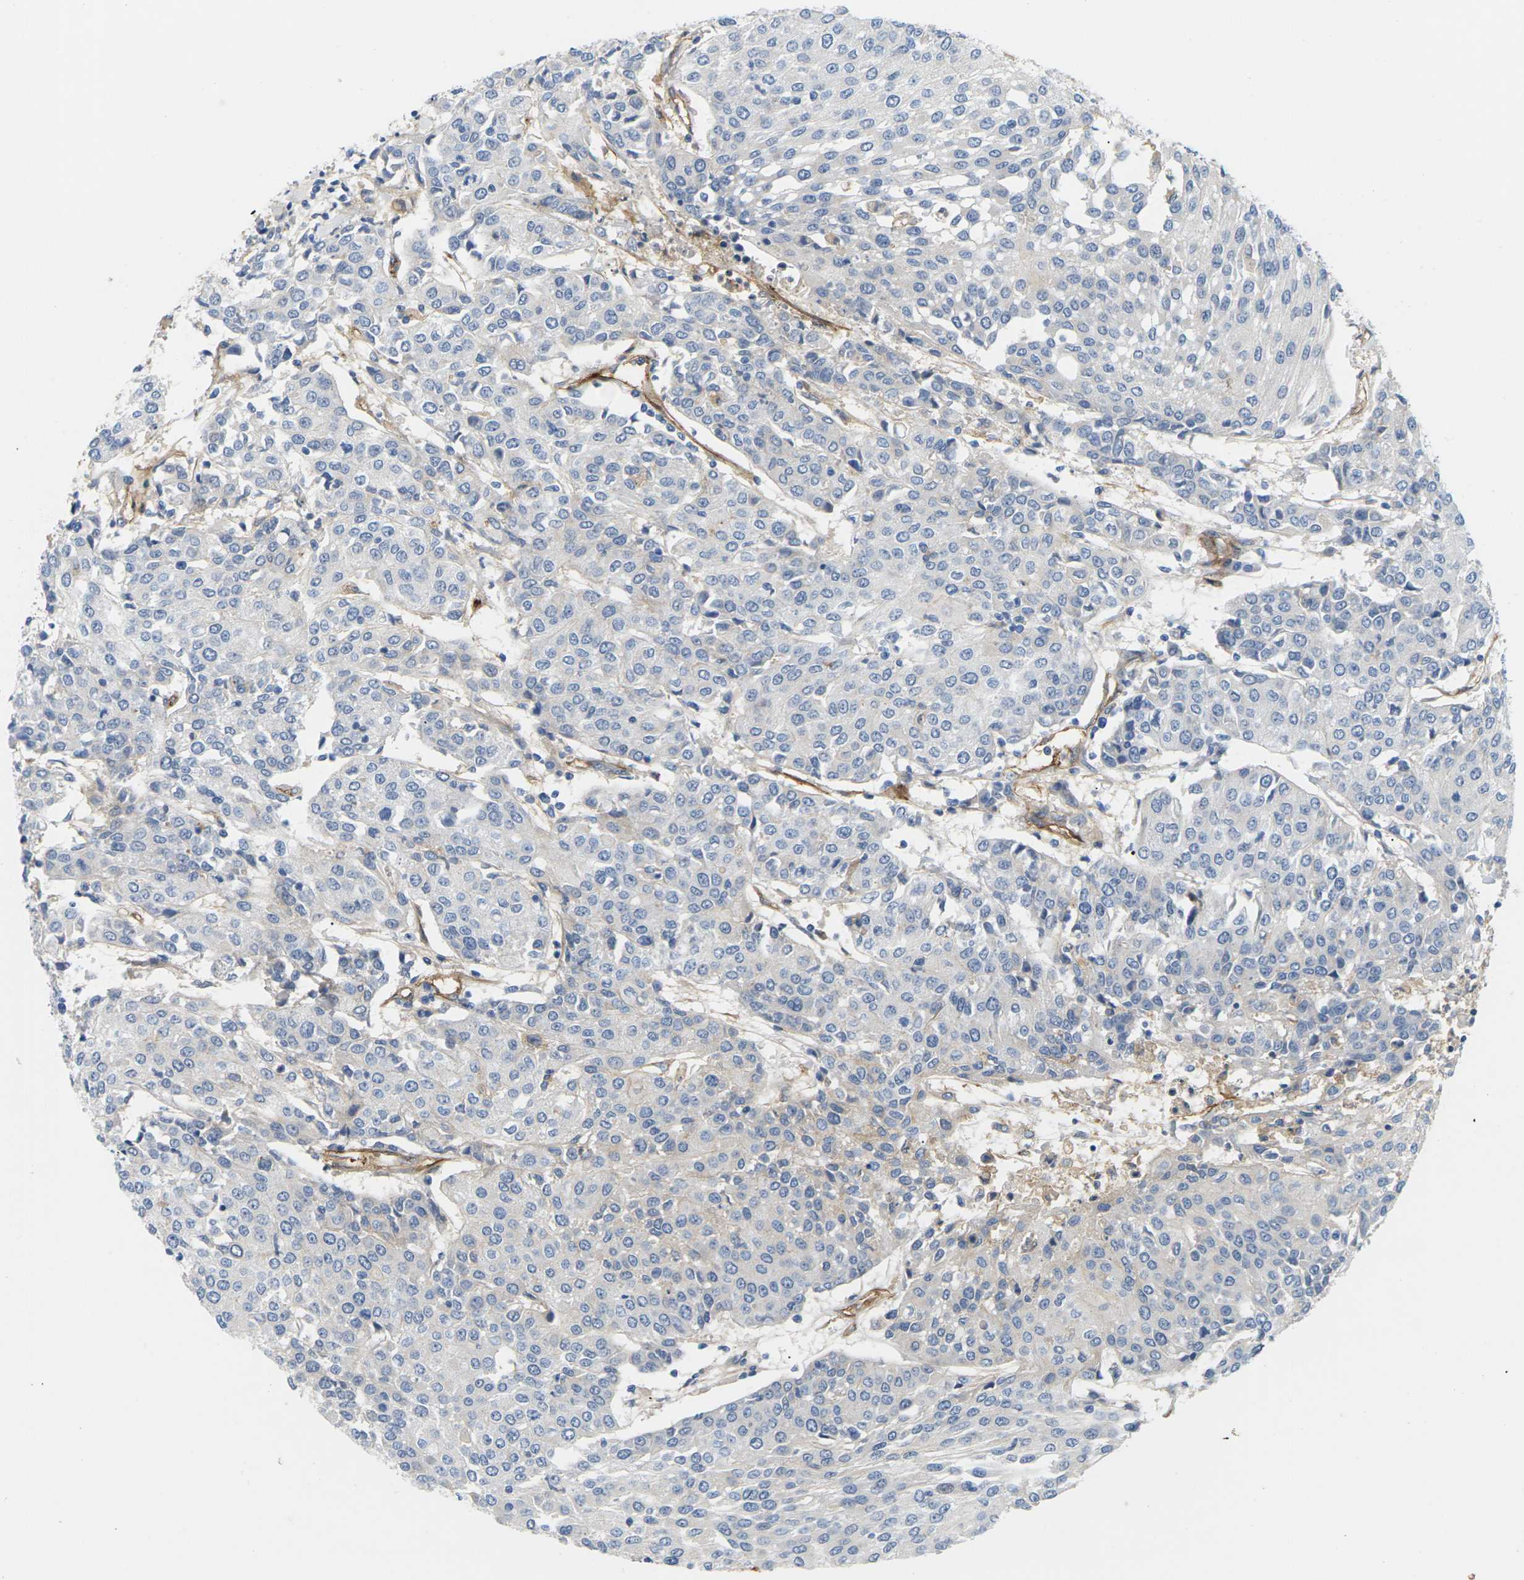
{"staining": {"intensity": "negative", "quantity": "none", "location": "none"}, "tissue": "urothelial cancer", "cell_type": "Tumor cells", "image_type": "cancer", "snomed": [{"axis": "morphology", "description": "Urothelial carcinoma, High grade"}, {"axis": "topography", "description": "Urinary bladder"}], "caption": "Tumor cells show no significant expression in high-grade urothelial carcinoma.", "gene": "ITGA5", "patient": {"sex": "female", "age": 85}}